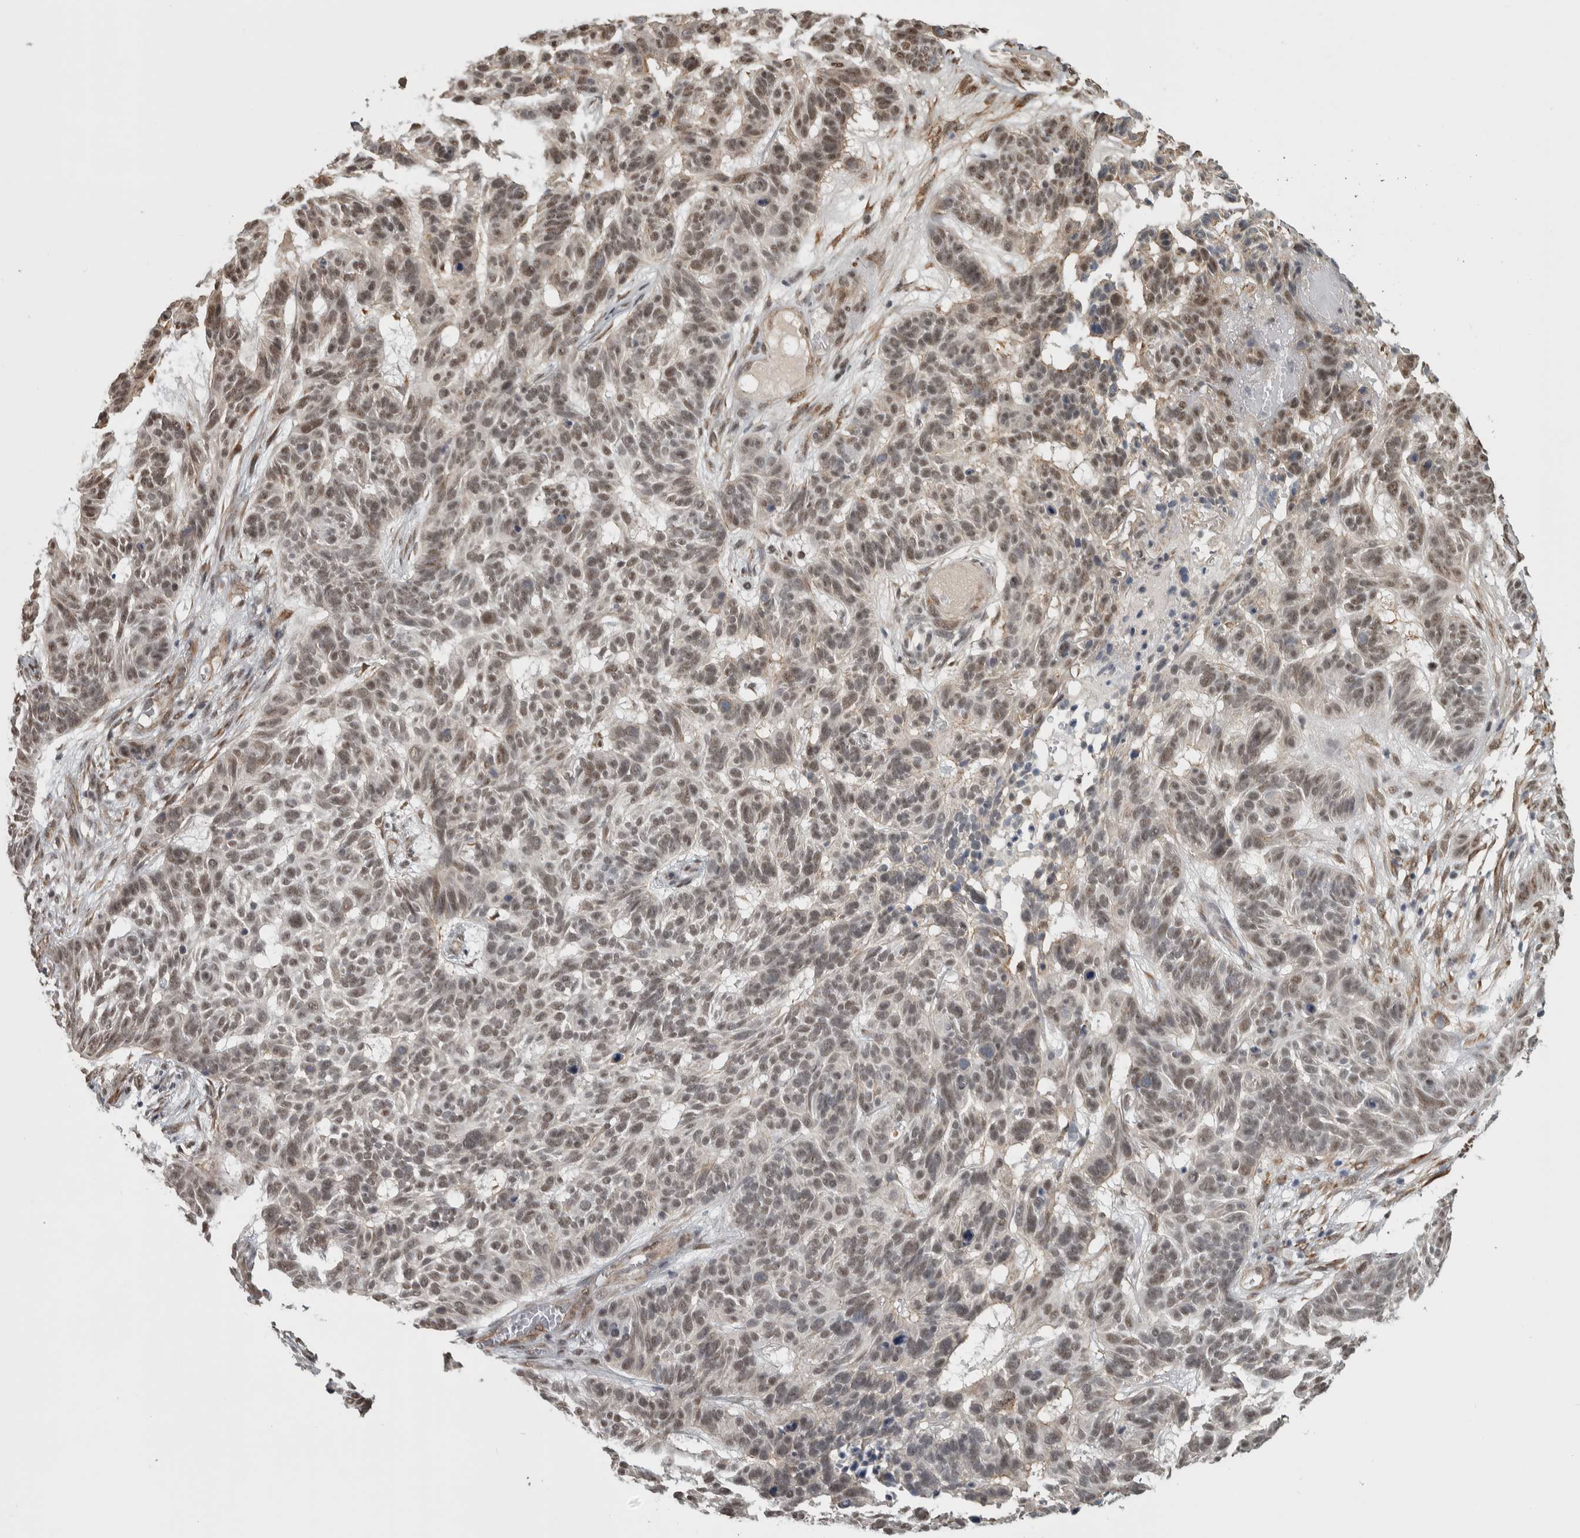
{"staining": {"intensity": "weak", "quantity": "25%-75%", "location": "nuclear"}, "tissue": "skin cancer", "cell_type": "Tumor cells", "image_type": "cancer", "snomed": [{"axis": "morphology", "description": "Basal cell carcinoma"}, {"axis": "topography", "description": "Skin"}], "caption": "This micrograph demonstrates immunohistochemistry staining of human skin cancer, with low weak nuclear staining in about 25%-75% of tumor cells.", "gene": "DDX42", "patient": {"sex": "male", "age": 85}}